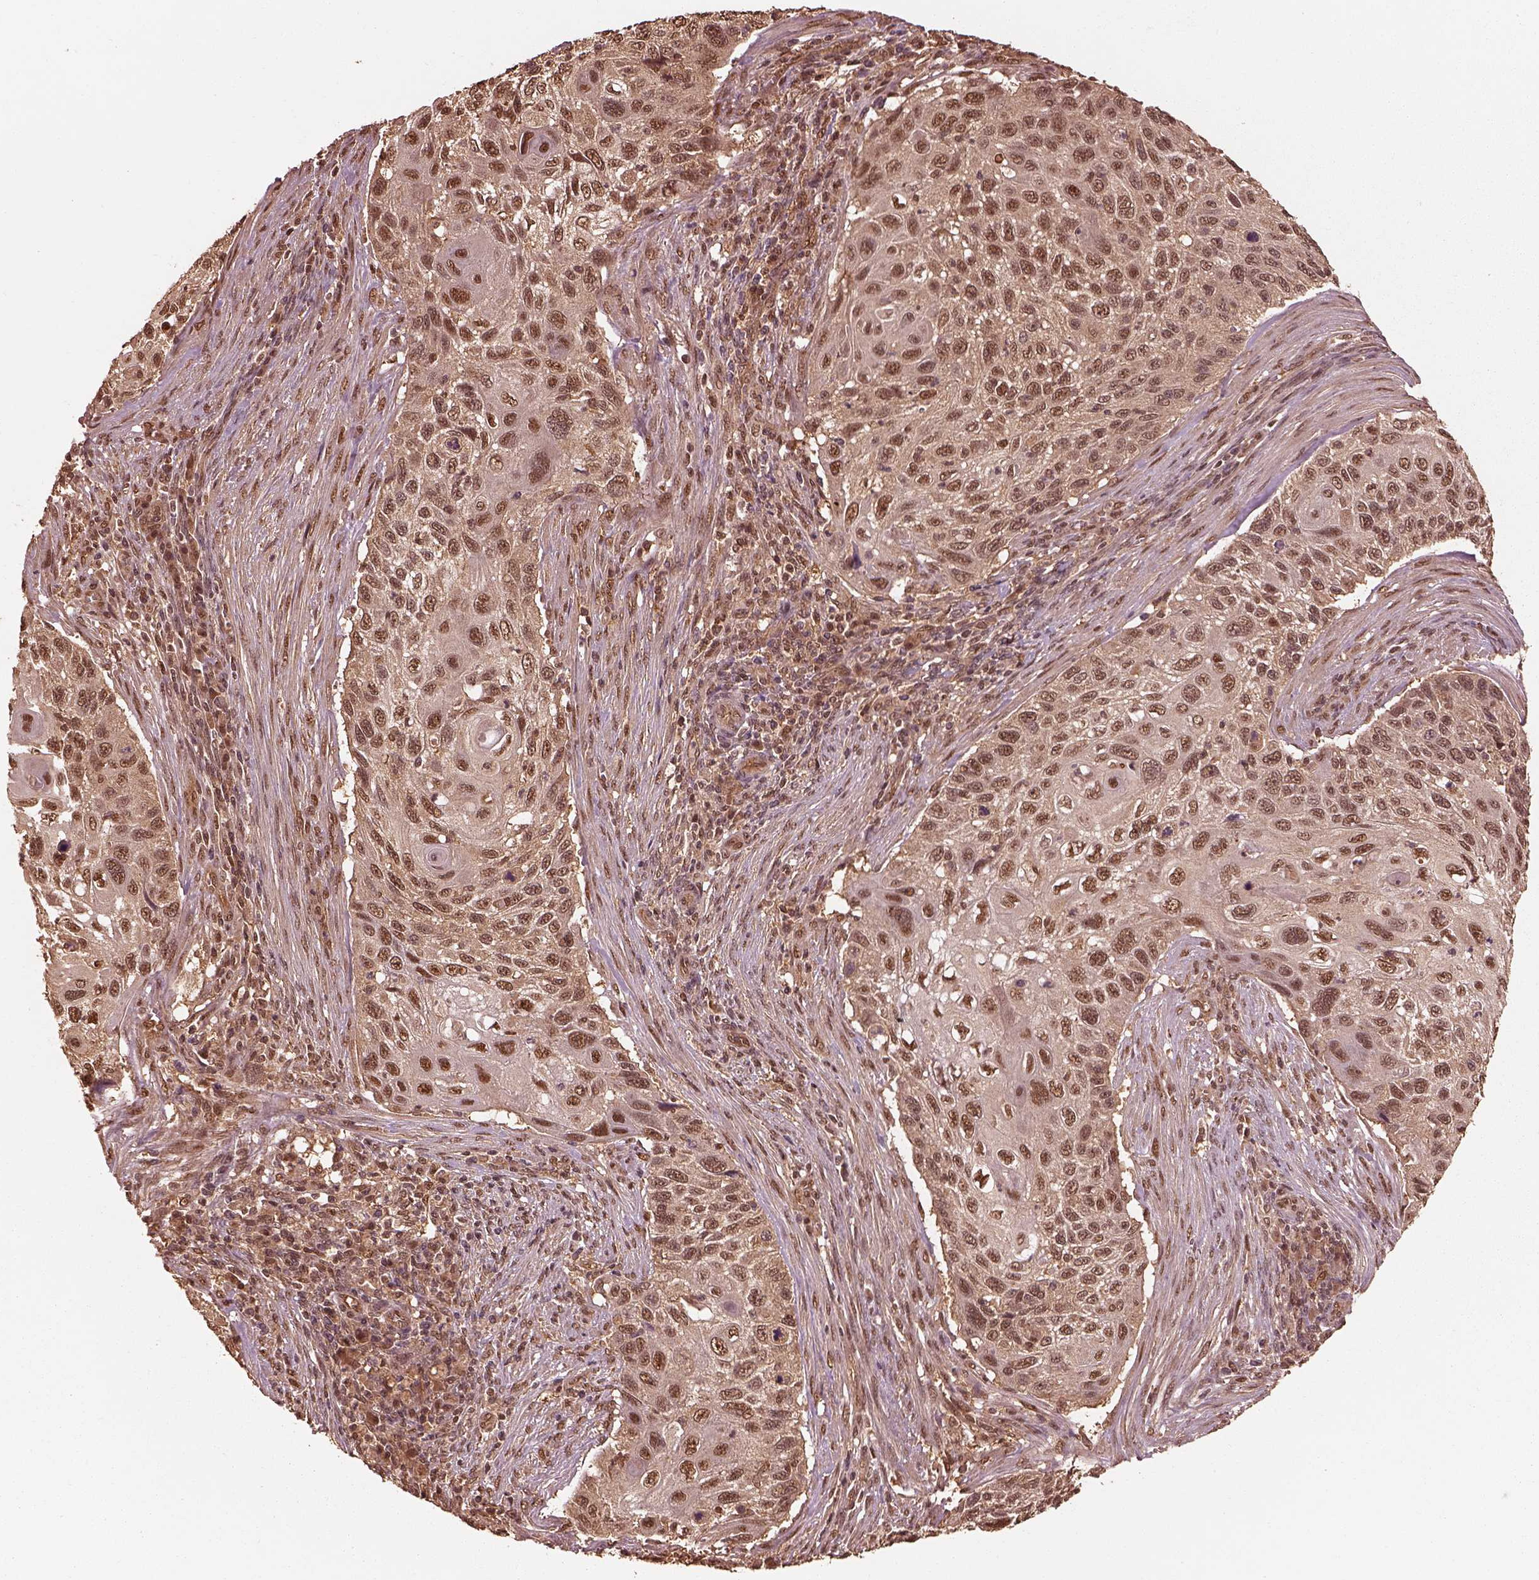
{"staining": {"intensity": "moderate", "quantity": "25%-75%", "location": "cytoplasmic/membranous,nuclear"}, "tissue": "cervical cancer", "cell_type": "Tumor cells", "image_type": "cancer", "snomed": [{"axis": "morphology", "description": "Squamous cell carcinoma, NOS"}, {"axis": "topography", "description": "Cervix"}], "caption": "Immunohistochemical staining of human cervical cancer (squamous cell carcinoma) demonstrates moderate cytoplasmic/membranous and nuclear protein expression in about 25%-75% of tumor cells. The protein of interest is stained brown, and the nuclei are stained in blue (DAB (3,3'-diaminobenzidine) IHC with brightfield microscopy, high magnification).", "gene": "PSMC5", "patient": {"sex": "female", "age": 70}}